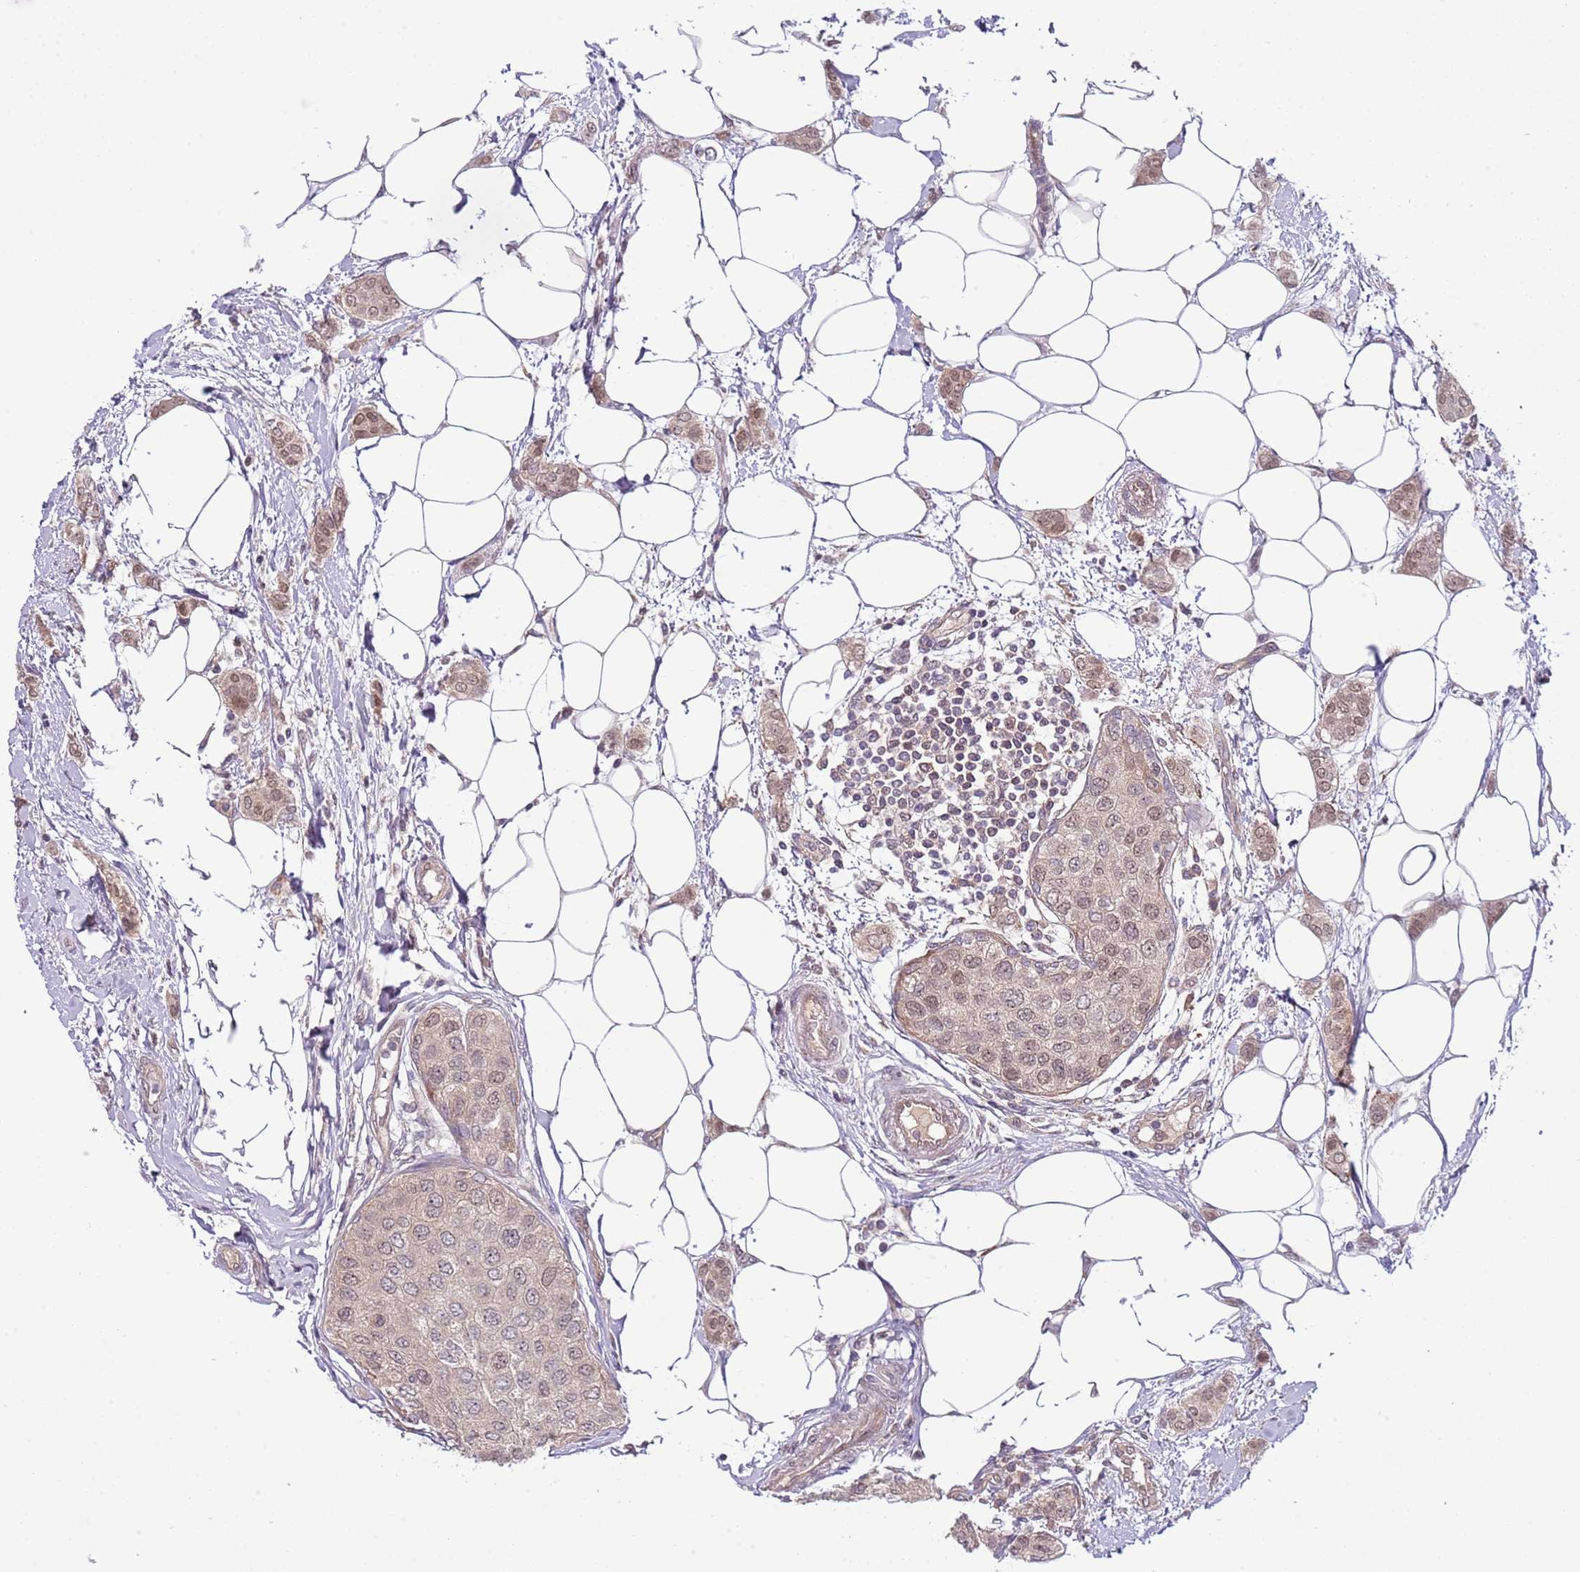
{"staining": {"intensity": "weak", "quantity": ">75%", "location": "cytoplasmic/membranous,nuclear"}, "tissue": "breast cancer", "cell_type": "Tumor cells", "image_type": "cancer", "snomed": [{"axis": "morphology", "description": "Duct carcinoma"}, {"axis": "topography", "description": "Breast"}], "caption": "Breast cancer (intraductal carcinoma) tissue shows weak cytoplasmic/membranous and nuclear positivity in approximately >75% of tumor cells", "gene": "CHD1", "patient": {"sex": "female", "age": 72}}